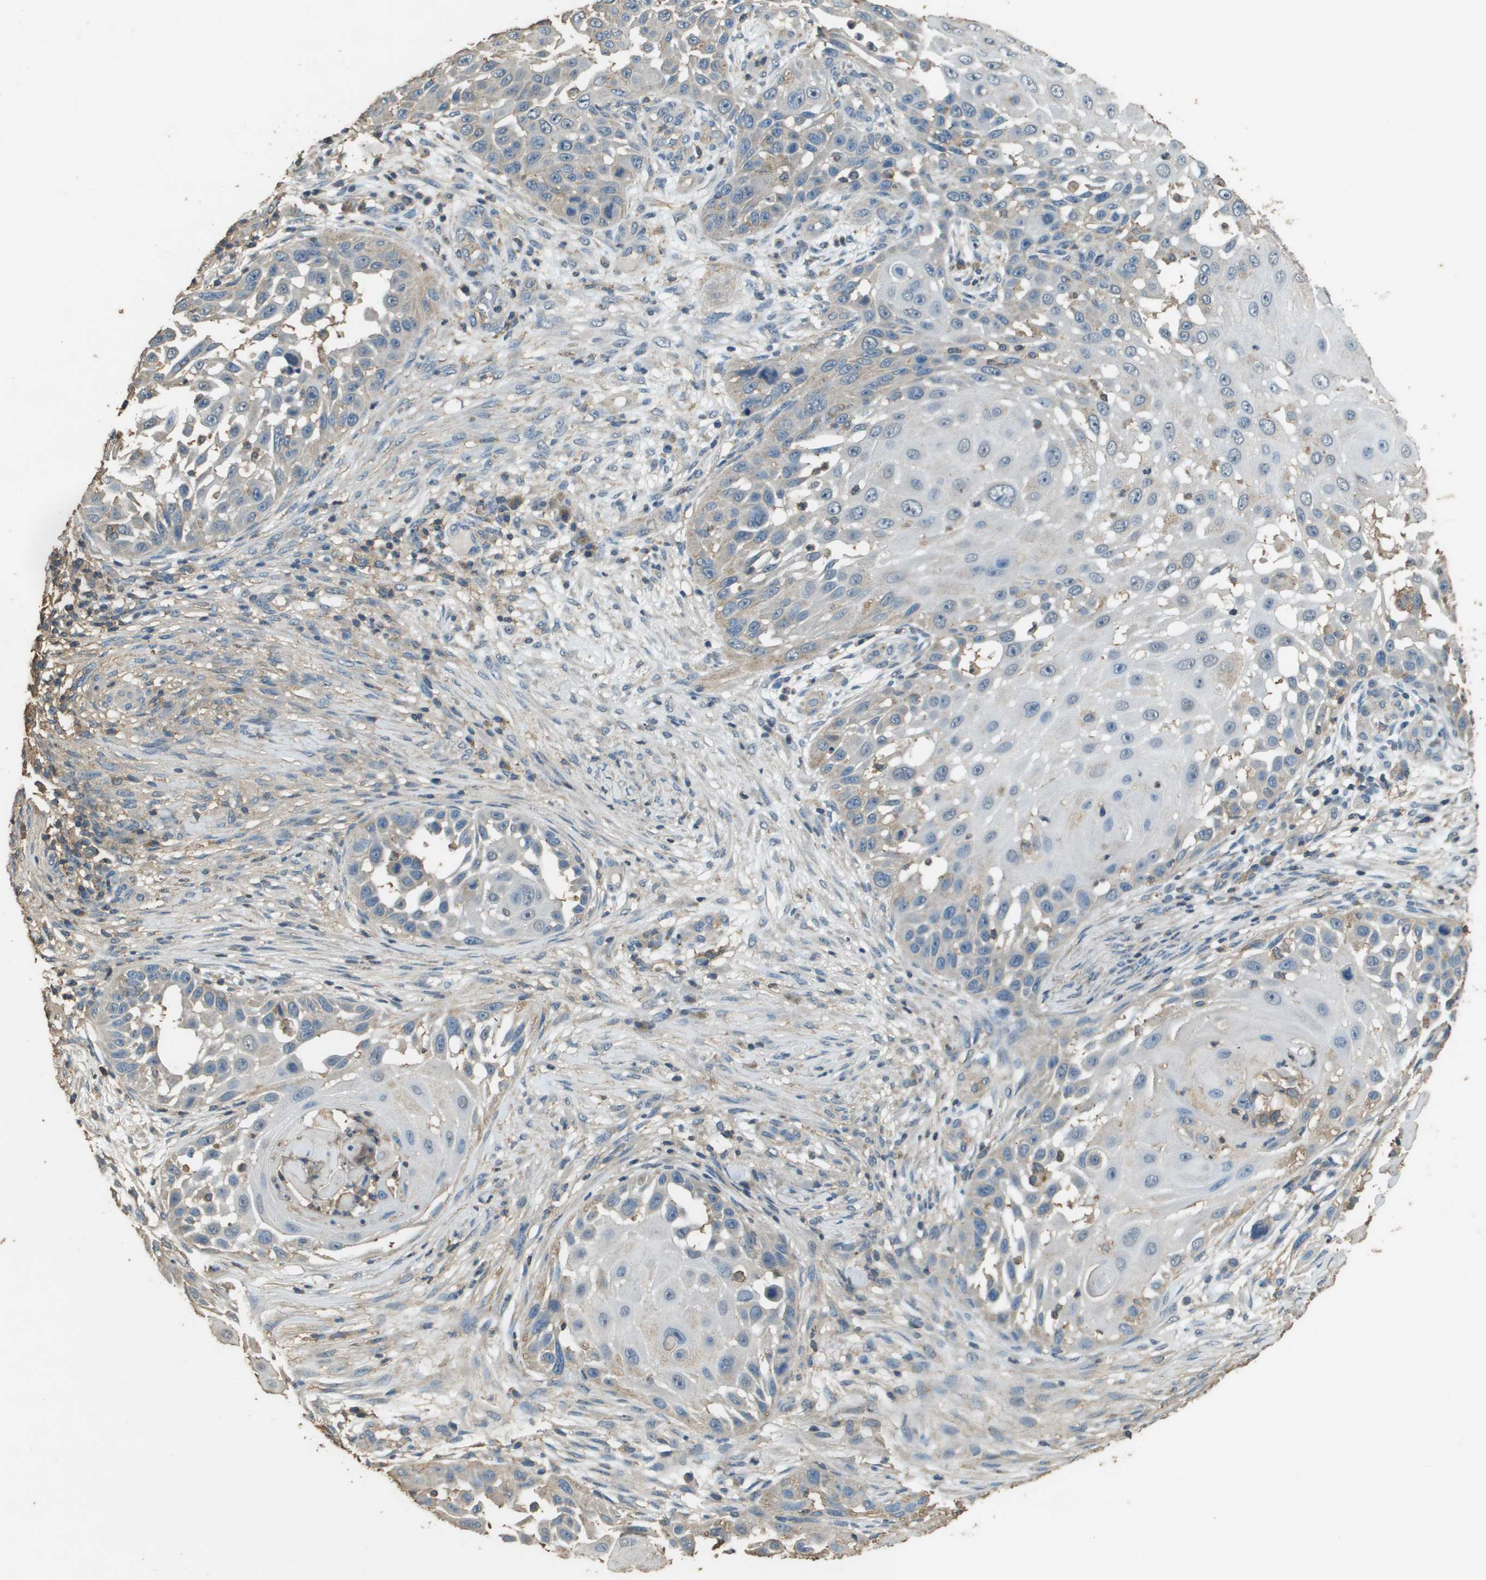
{"staining": {"intensity": "weak", "quantity": "<25%", "location": "cytoplasmic/membranous"}, "tissue": "skin cancer", "cell_type": "Tumor cells", "image_type": "cancer", "snomed": [{"axis": "morphology", "description": "Squamous cell carcinoma, NOS"}, {"axis": "topography", "description": "Skin"}], "caption": "DAB immunohistochemical staining of skin squamous cell carcinoma shows no significant staining in tumor cells.", "gene": "MS4A7", "patient": {"sex": "female", "age": 44}}